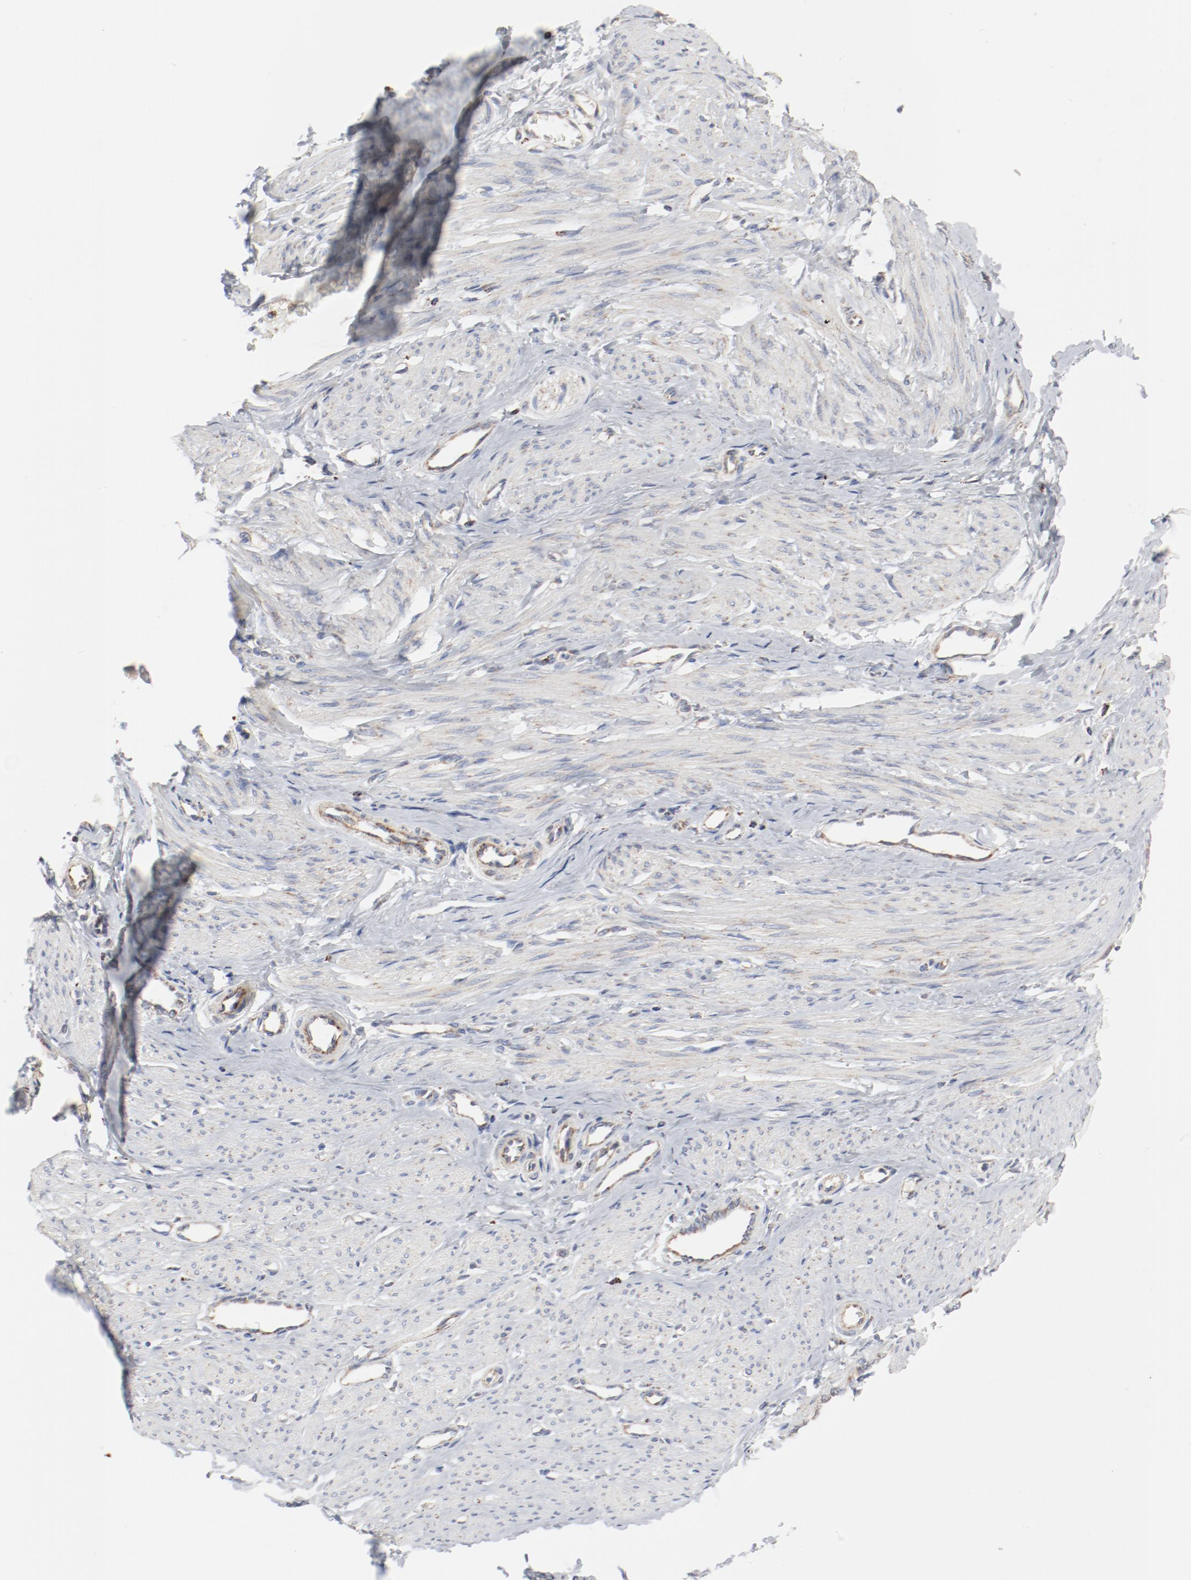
{"staining": {"intensity": "weak", "quantity": "<25%", "location": "cytoplasmic/membranous"}, "tissue": "smooth muscle", "cell_type": "Smooth muscle cells", "image_type": "normal", "snomed": [{"axis": "morphology", "description": "Normal tissue, NOS"}, {"axis": "topography", "description": "Smooth muscle"}, {"axis": "topography", "description": "Uterus"}], "caption": "Micrograph shows no significant protein staining in smooth muscle cells of benign smooth muscle.", "gene": "SETD3", "patient": {"sex": "female", "age": 39}}